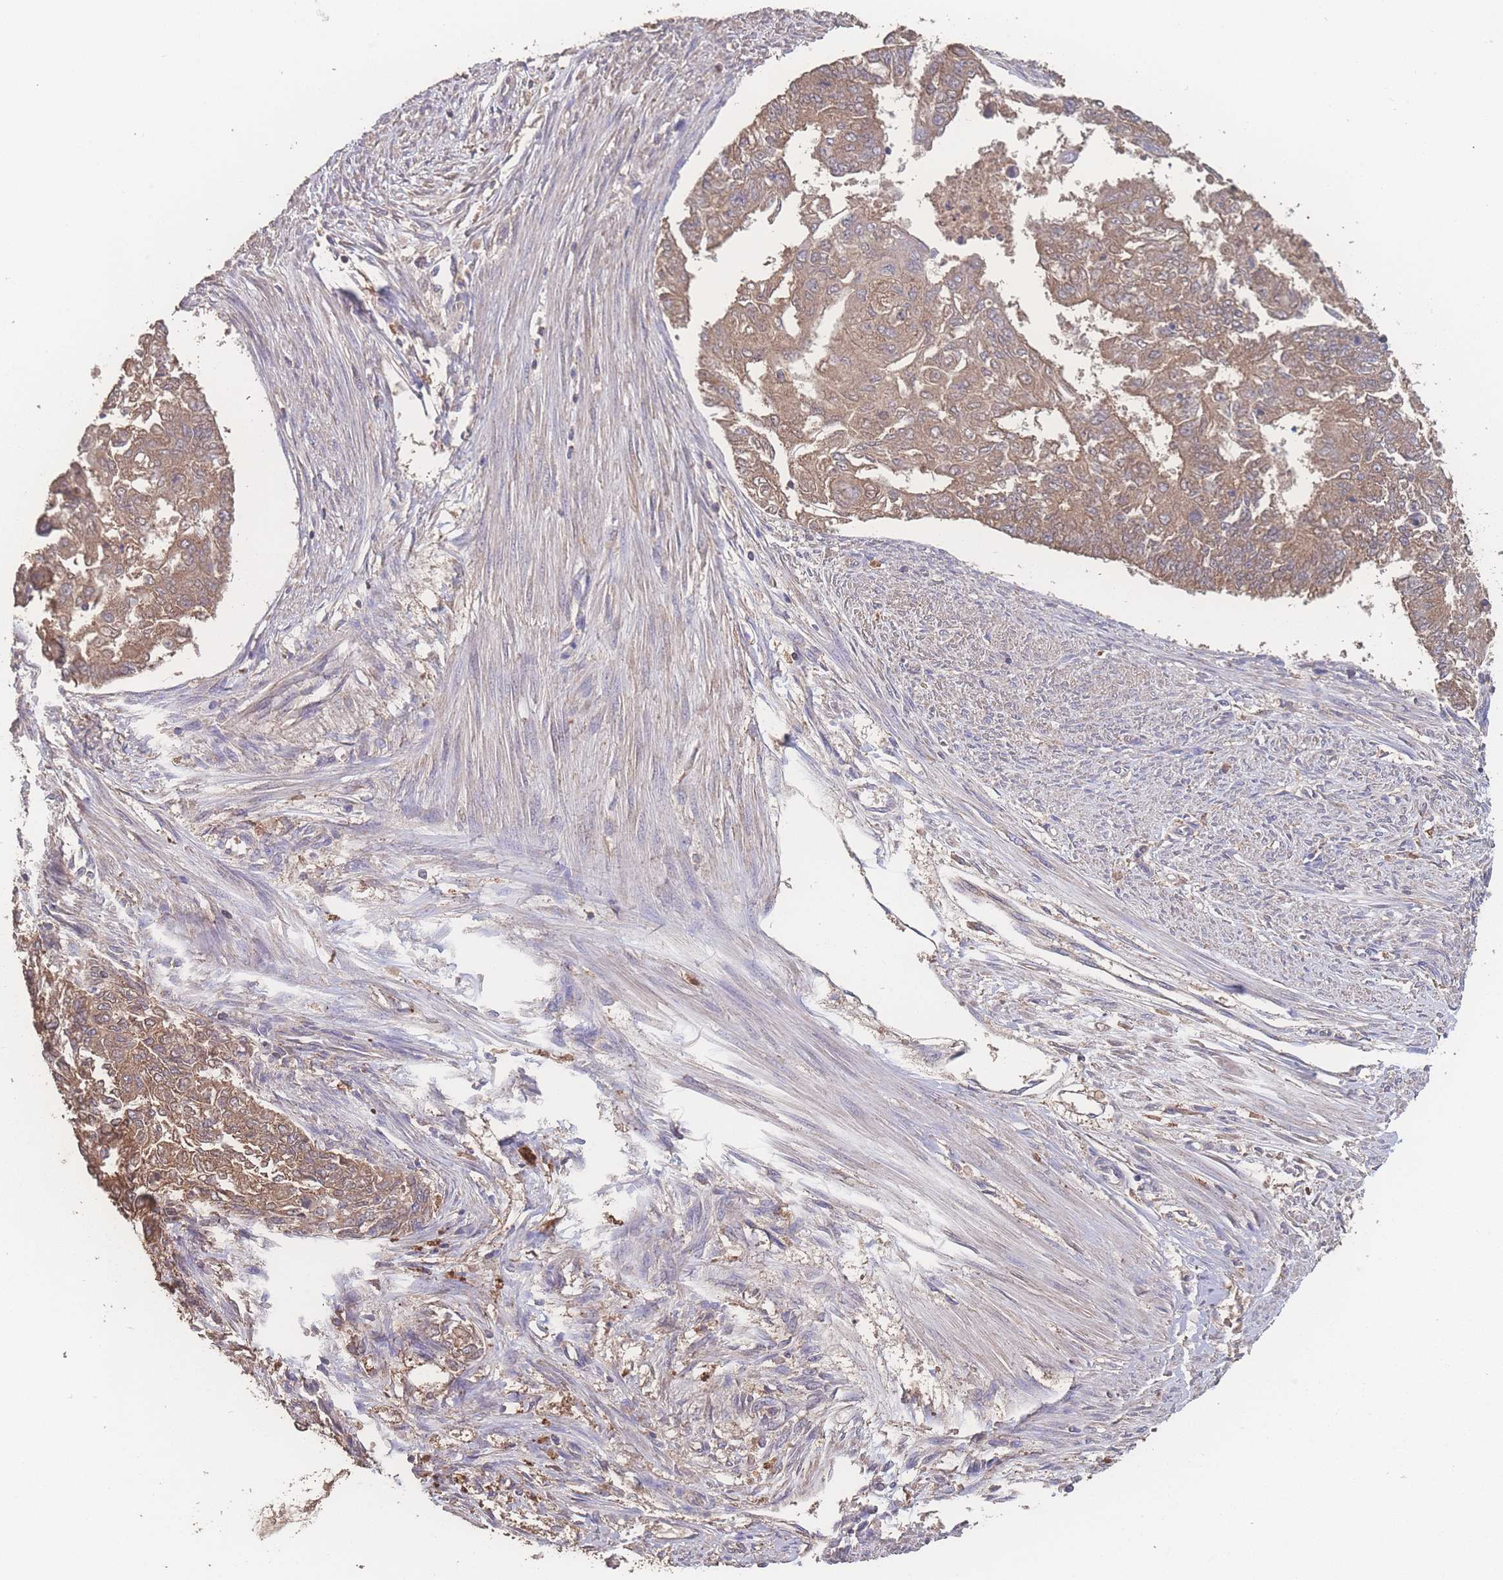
{"staining": {"intensity": "moderate", "quantity": ">75%", "location": "cytoplasmic/membranous"}, "tissue": "endometrial cancer", "cell_type": "Tumor cells", "image_type": "cancer", "snomed": [{"axis": "morphology", "description": "Adenocarcinoma, NOS"}, {"axis": "topography", "description": "Endometrium"}], "caption": "The histopathology image exhibits a brown stain indicating the presence of a protein in the cytoplasmic/membranous of tumor cells in endometrial adenocarcinoma. (DAB = brown stain, brightfield microscopy at high magnification).", "gene": "ATXN10", "patient": {"sex": "female", "age": 32}}